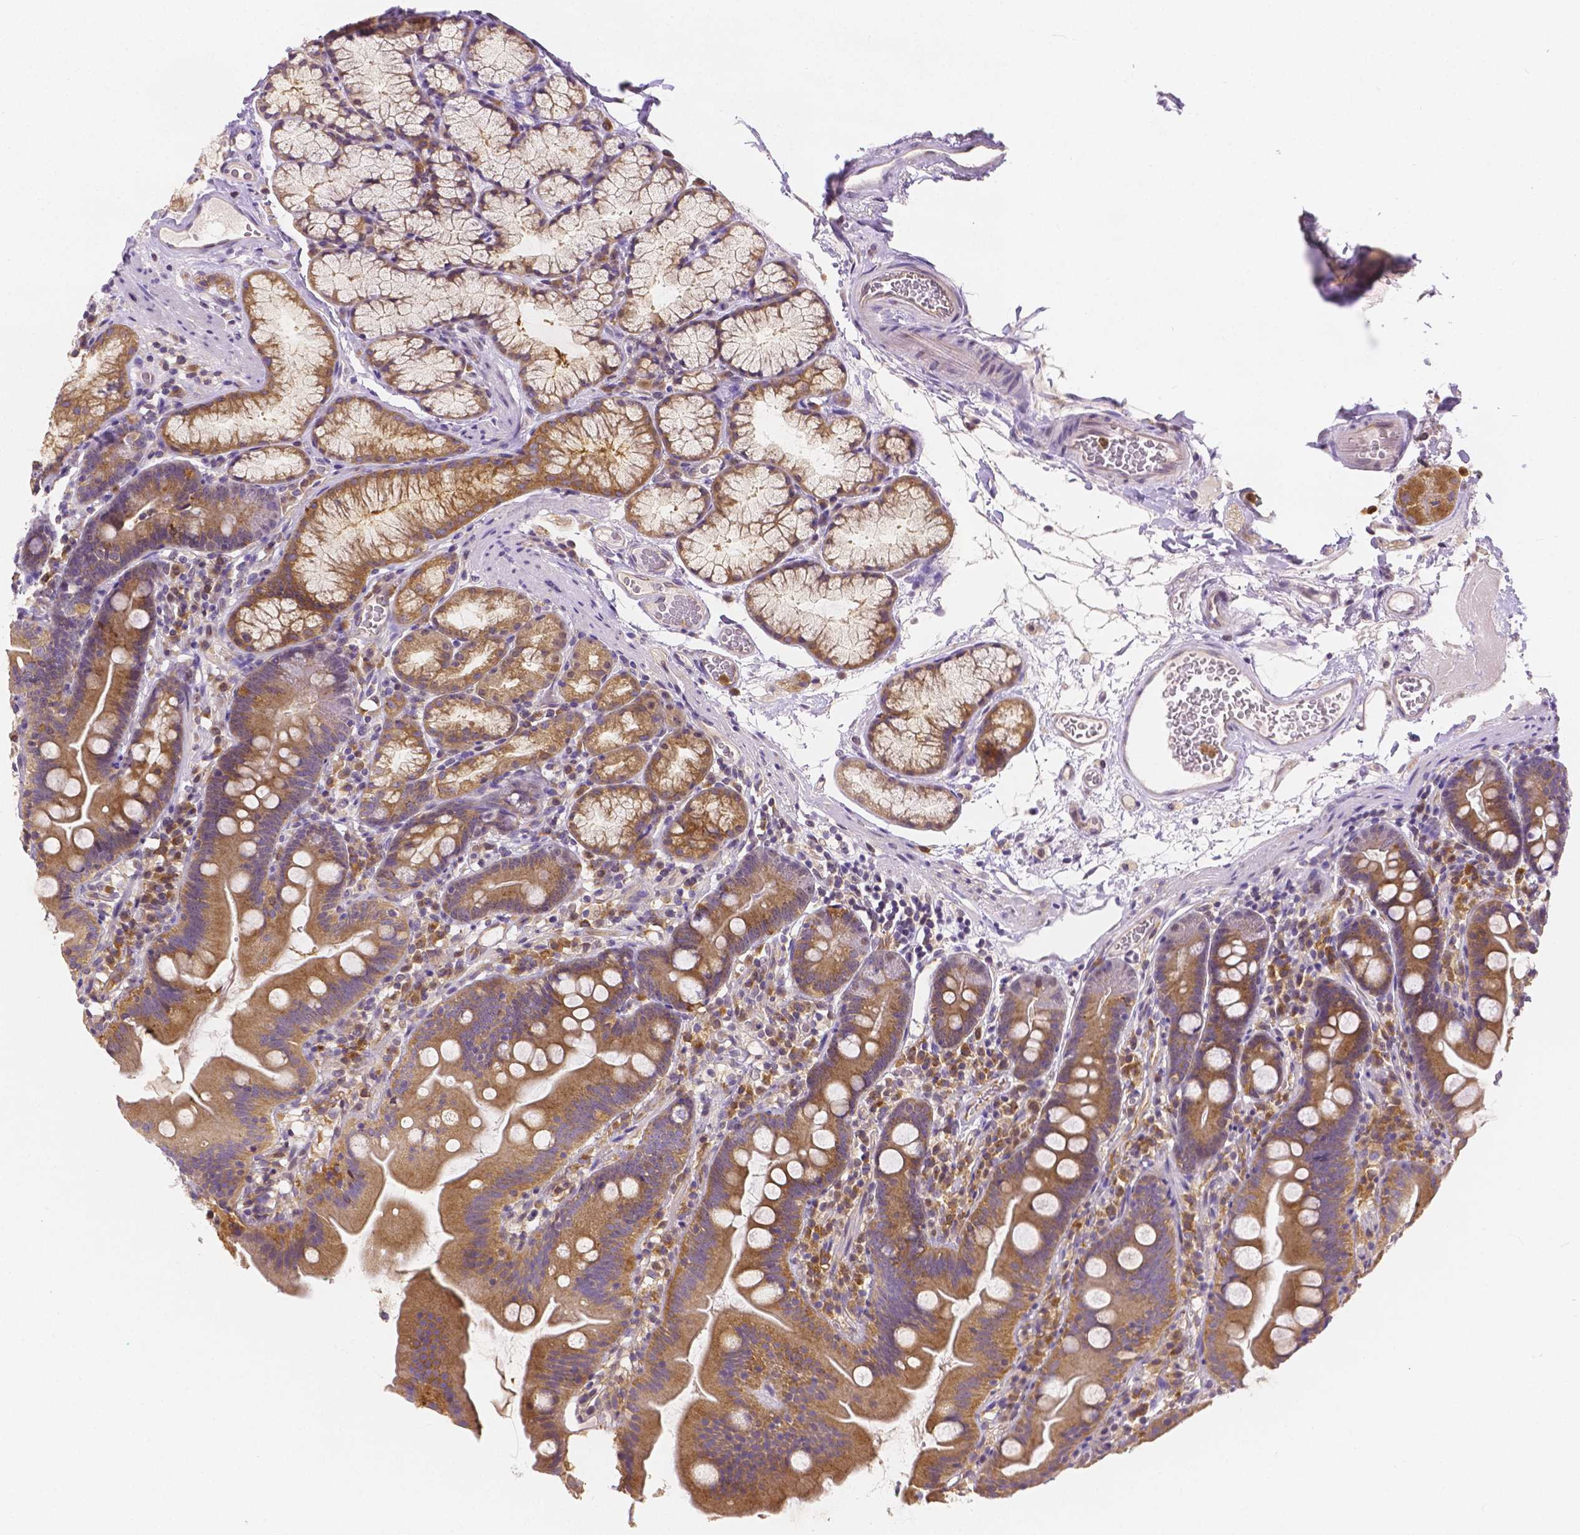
{"staining": {"intensity": "weak", "quantity": "25%-75%", "location": "cytoplasmic/membranous"}, "tissue": "duodenum", "cell_type": "Glandular cells", "image_type": "normal", "snomed": [{"axis": "morphology", "description": "Normal tissue, NOS"}, {"axis": "topography", "description": "Duodenum"}], "caption": "This photomicrograph demonstrates immunohistochemistry staining of normal duodenum, with low weak cytoplasmic/membranous staining in about 25%-75% of glandular cells.", "gene": "ZNRD2", "patient": {"sex": "female", "age": 67}}